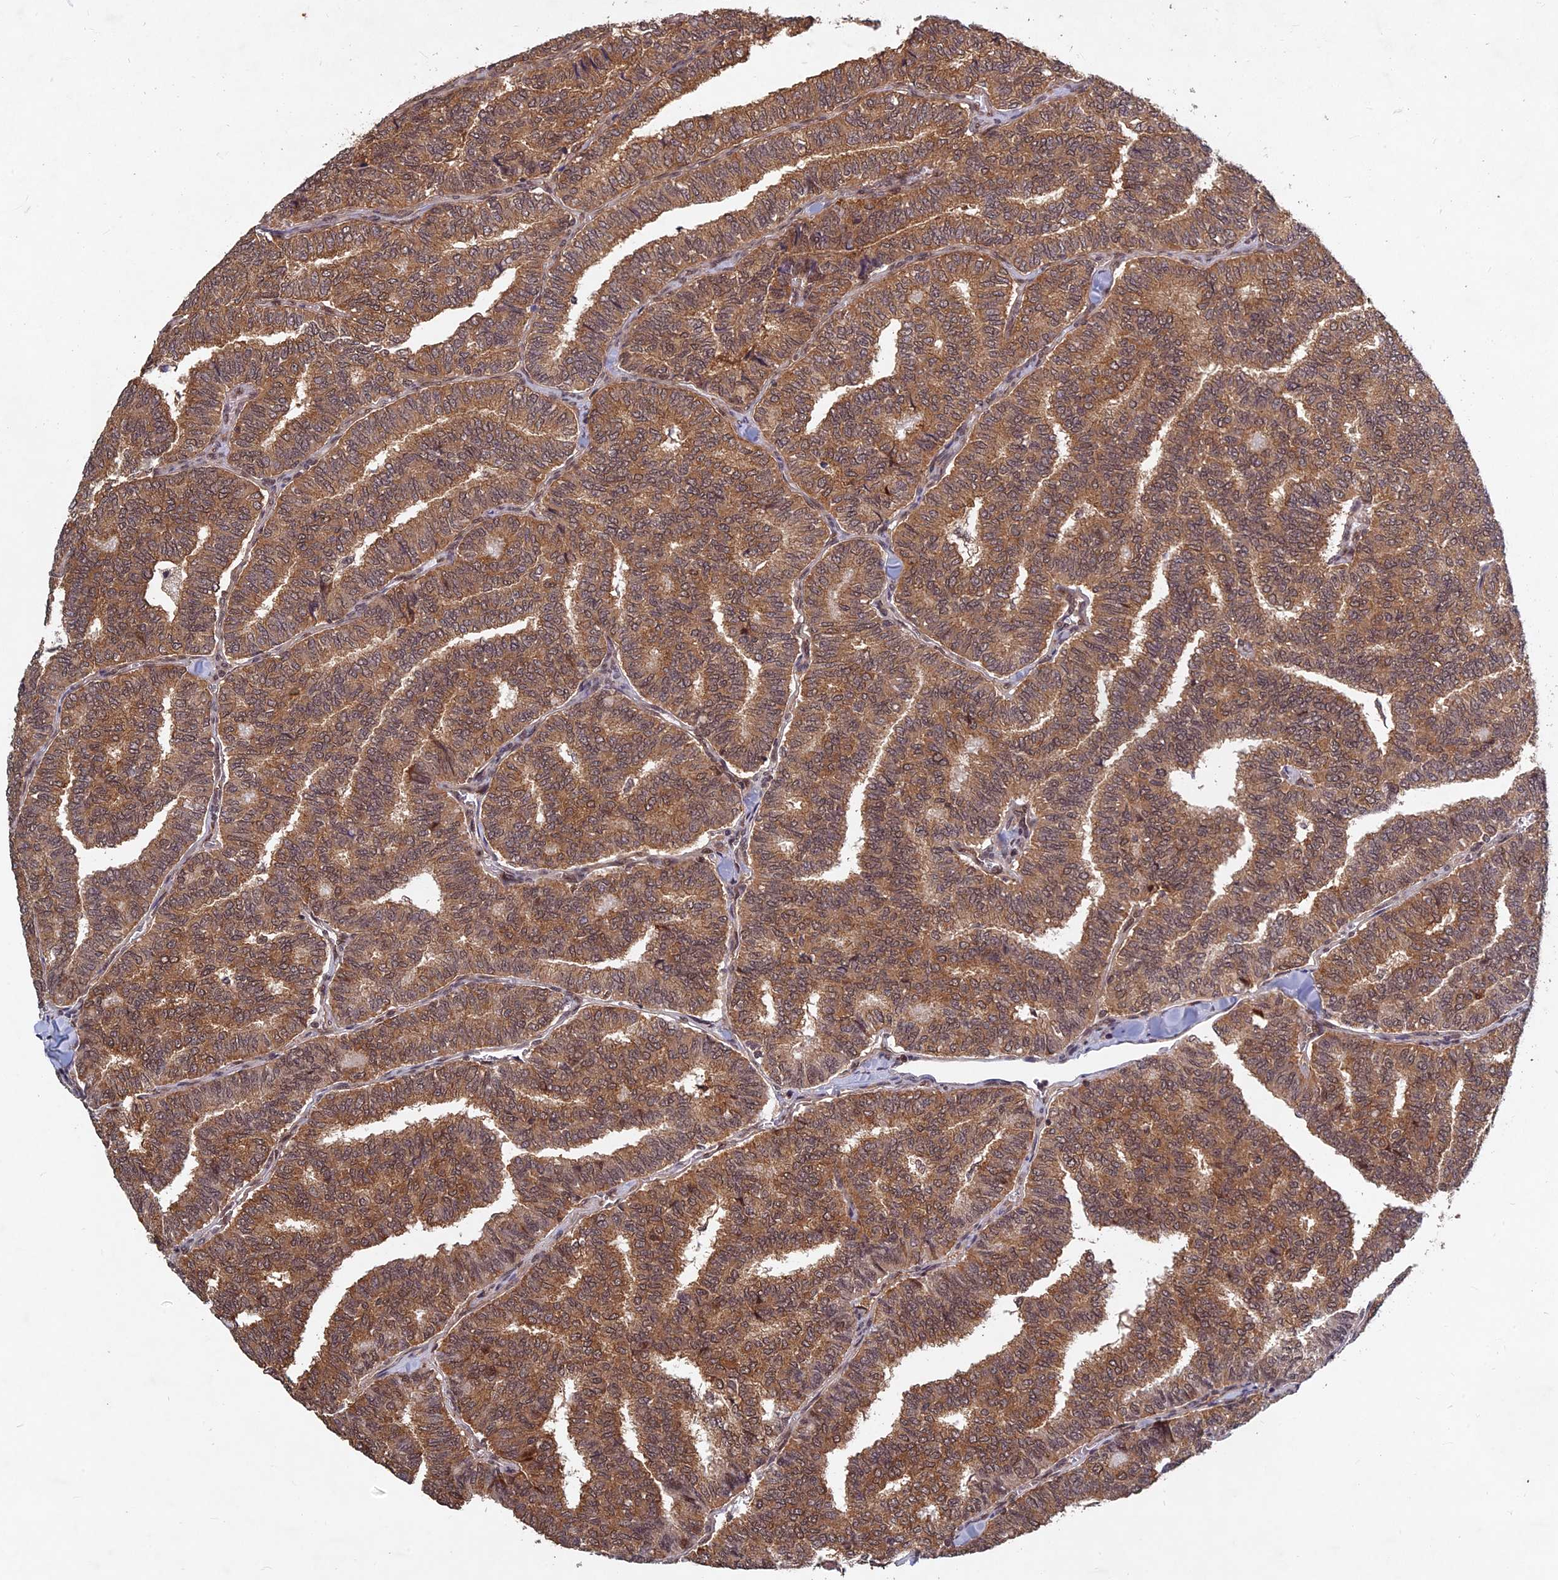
{"staining": {"intensity": "moderate", "quantity": ">75%", "location": "cytoplasmic/membranous,nuclear"}, "tissue": "thyroid cancer", "cell_type": "Tumor cells", "image_type": "cancer", "snomed": [{"axis": "morphology", "description": "Papillary adenocarcinoma, NOS"}, {"axis": "topography", "description": "Thyroid gland"}], "caption": "Thyroid cancer stained with DAB IHC reveals medium levels of moderate cytoplasmic/membranous and nuclear positivity in approximately >75% of tumor cells.", "gene": "FAM53C", "patient": {"sex": "female", "age": 35}}